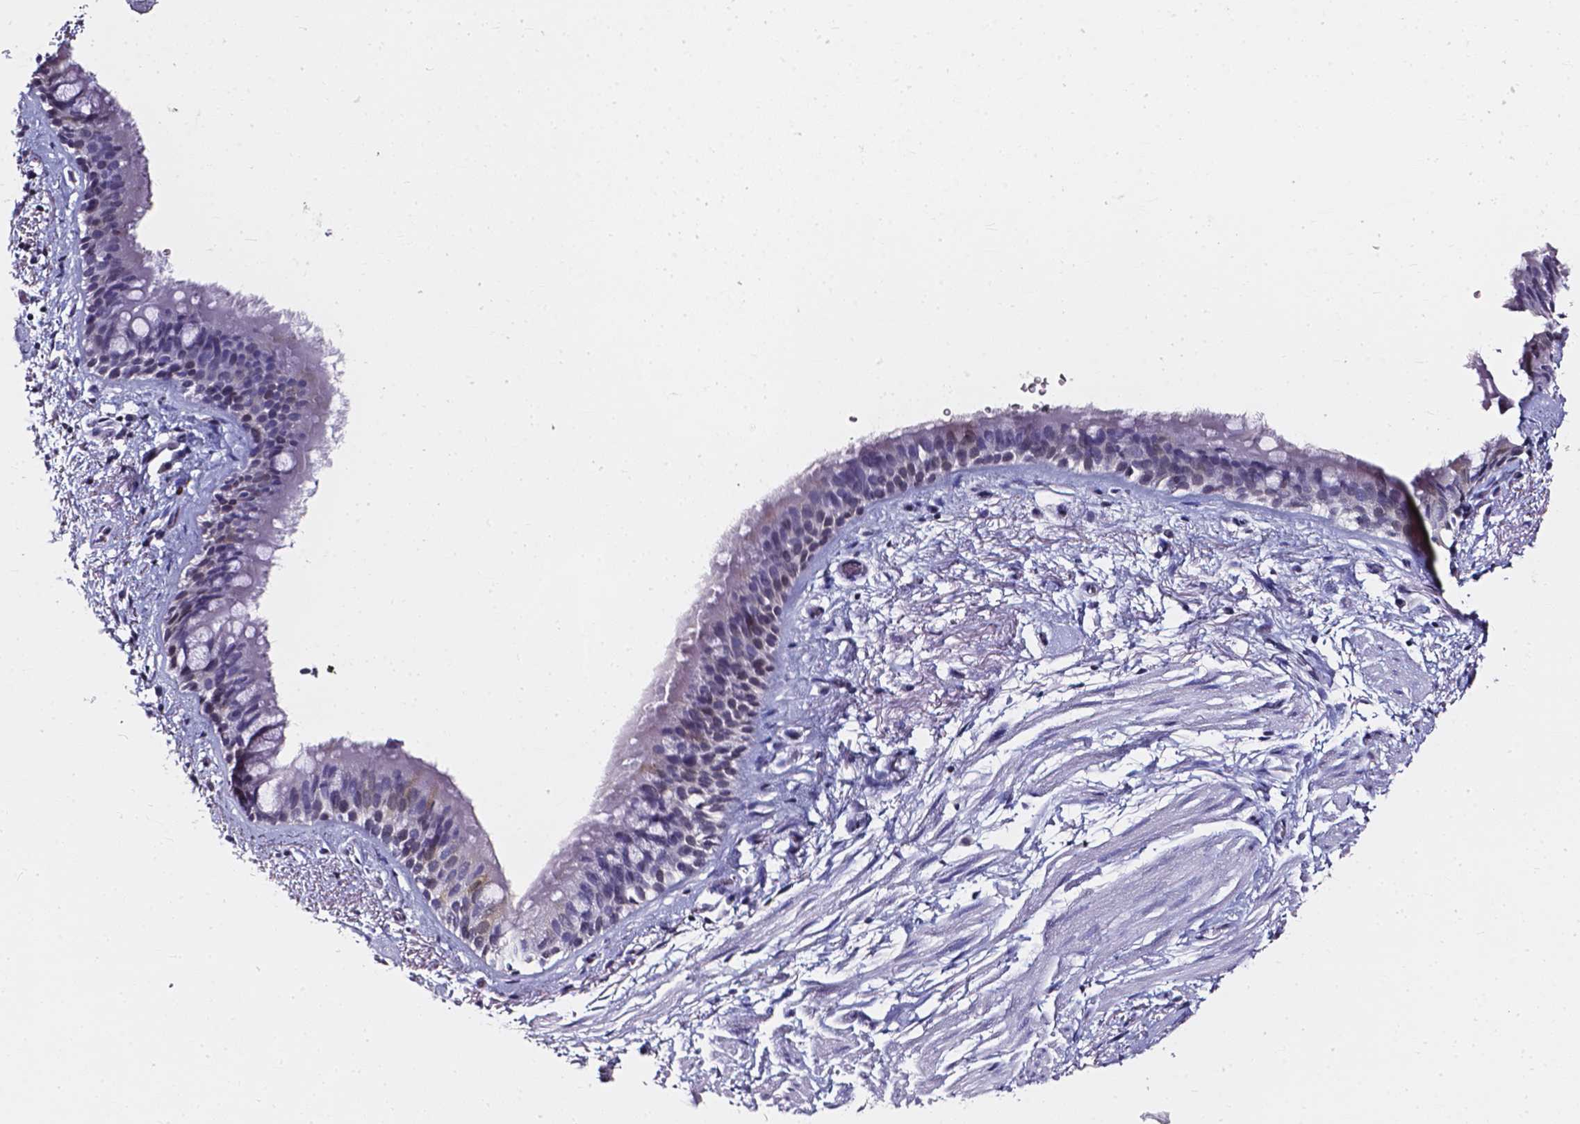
{"staining": {"intensity": "negative", "quantity": "none", "location": "none"}, "tissue": "bronchus", "cell_type": "Respiratory epithelial cells", "image_type": "normal", "snomed": [{"axis": "morphology", "description": "Normal tissue, NOS"}, {"axis": "topography", "description": "Cartilage tissue"}, {"axis": "topography", "description": "Bronchus"}], "caption": "DAB (3,3'-diaminobenzidine) immunohistochemical staining of normal bronchus exhibits no significant staining in respiratory epithelial cells.", "gene": "AKR1B10", "patient": {"sex": "male", "age": 58}}